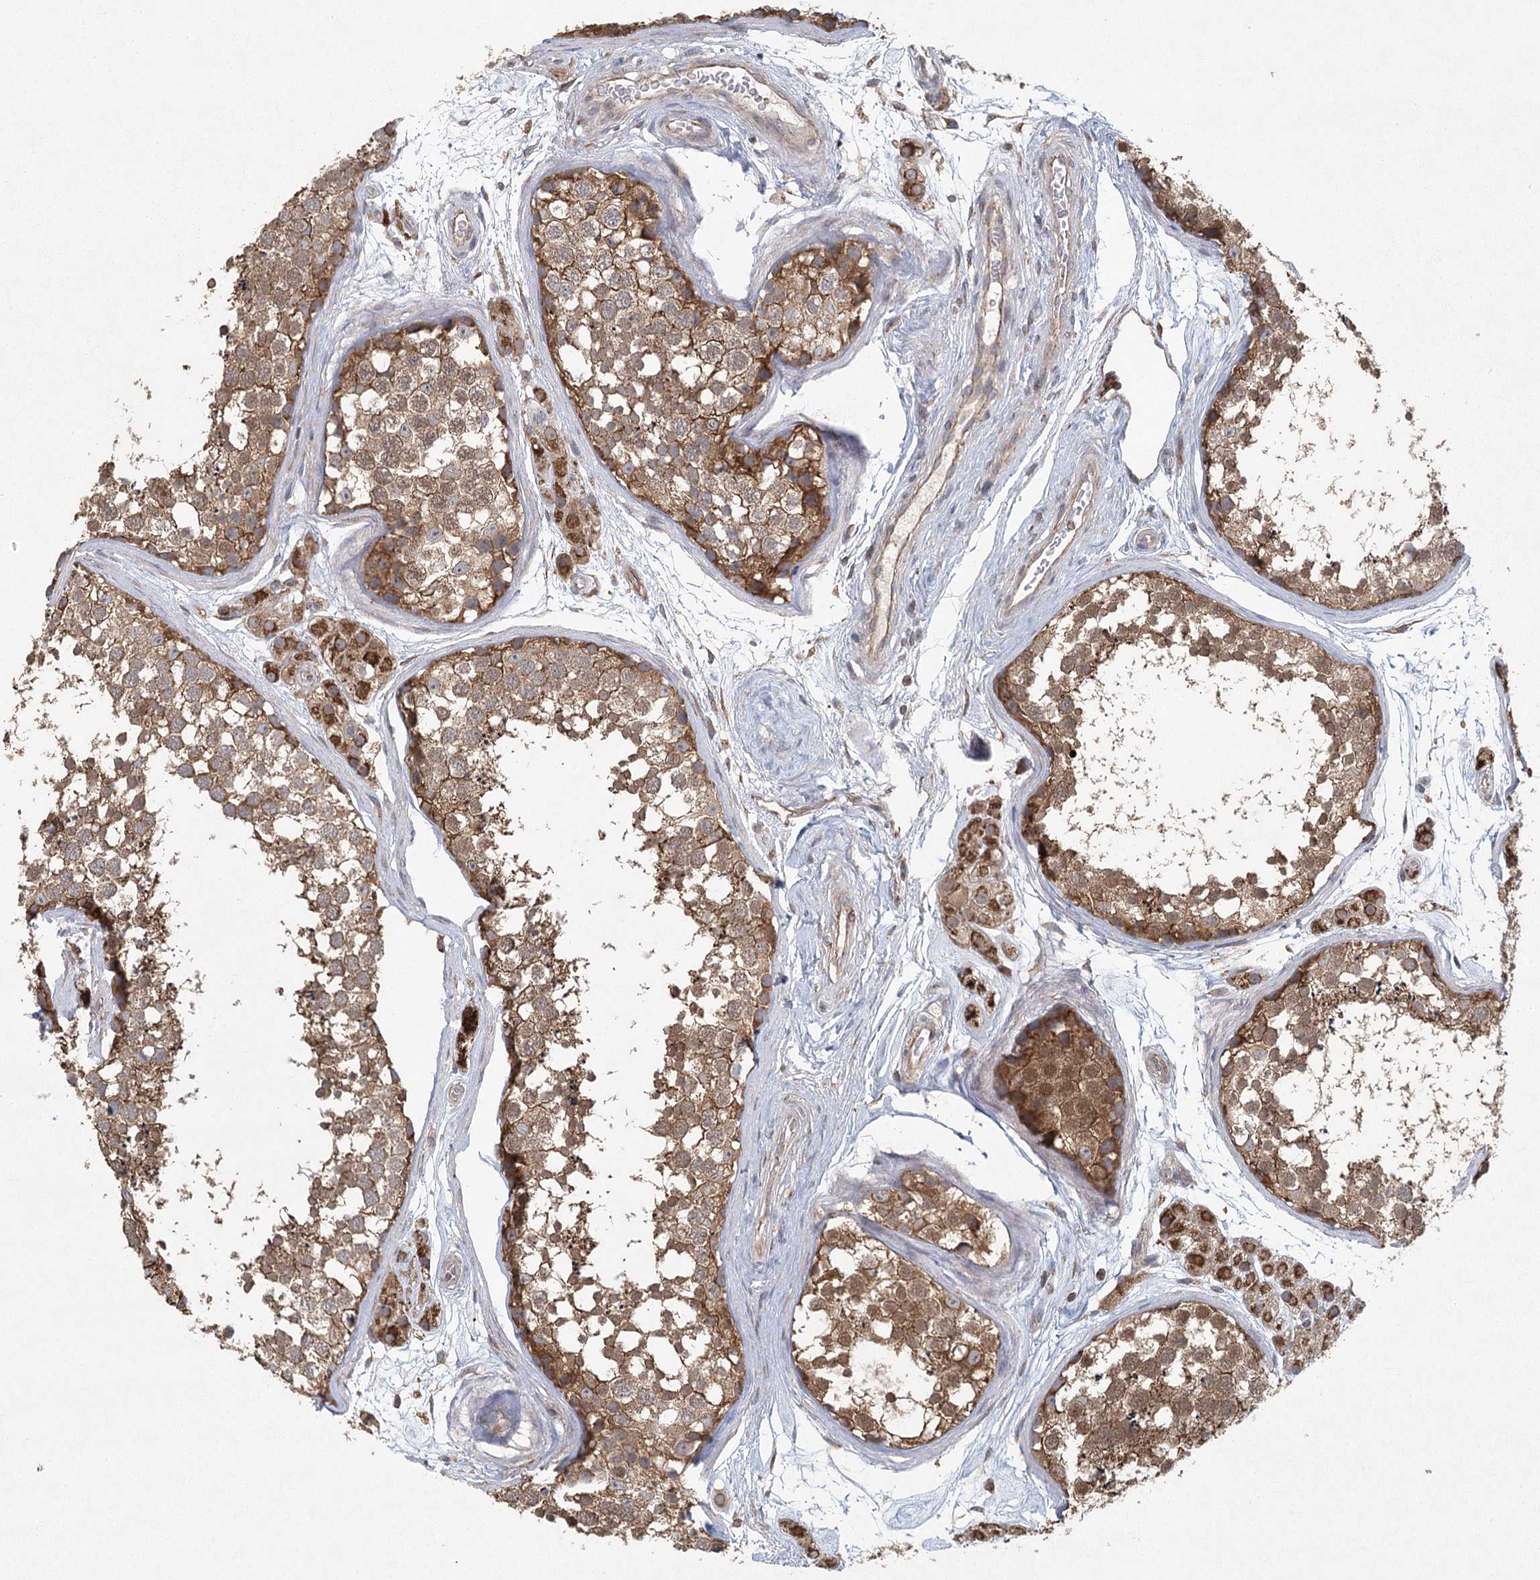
{"staining": {"intensity": "moderate", "quantity": ">75%", "location": "cytoplasmic/membranous"}, "tissue": "testis", "cell_type": "Cells in seminiferous ducts", "image_type": "normal", "snomed": [{"axis": "morphology", "description": "Normal tissue, NOS"}, {"axis": "topography", "description": "Testis"}], "caption": "The image reveals immunohistochemical staining of normal testis. There is moderate cytoplasmic/membranous expression is appreciated in approximately >75% of cells in seminiferous ducts.", "gene": "PLEKHA7", "patient": {"sex": "male", "age": 56}}